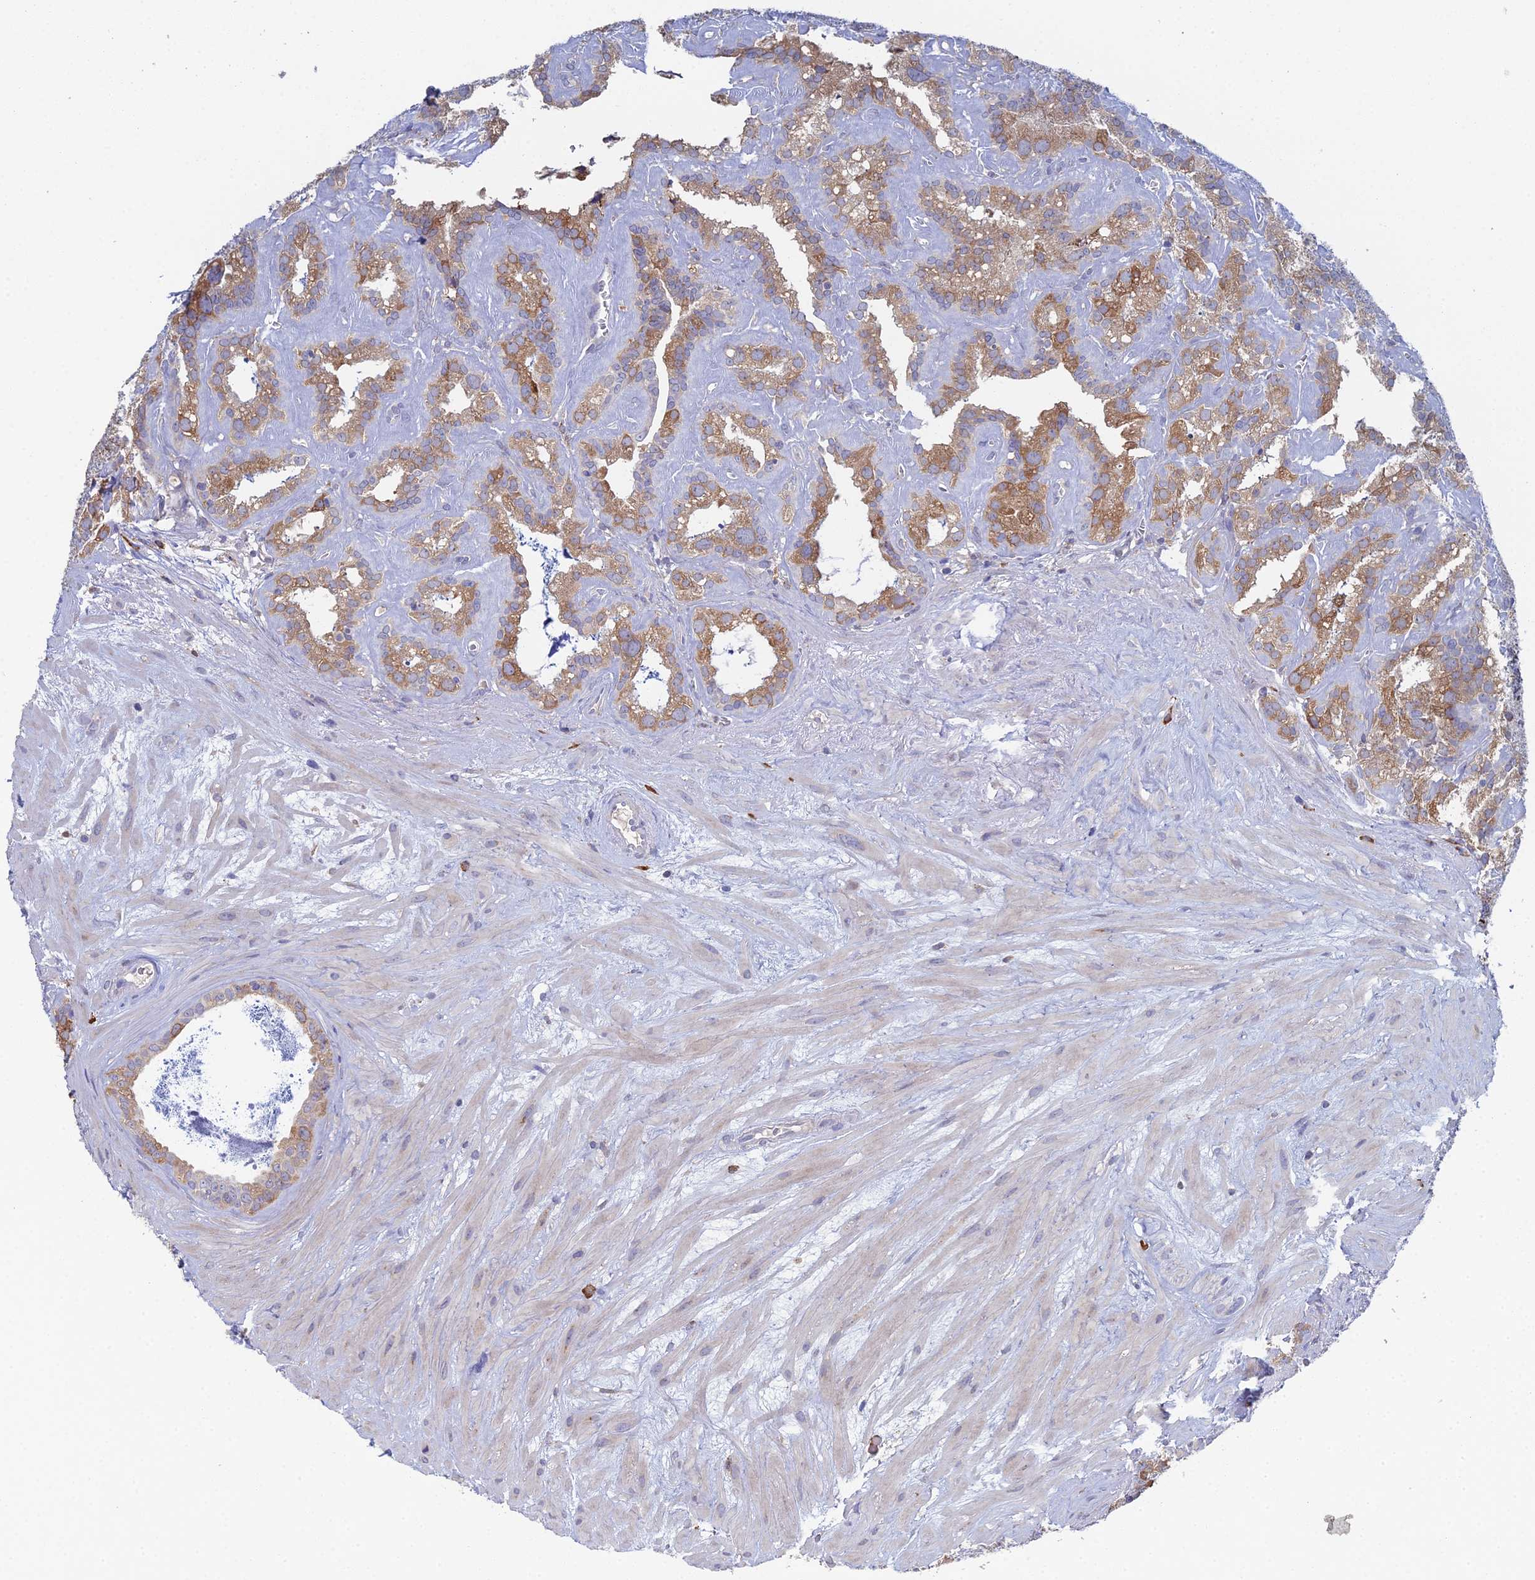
{"staining": {"intensity": "moderate", "quantity": ">75%", "location": "cytoplasmic/membranous"}, "tissue": "seminal vesicle", "cell_type": "Glandular cells", "image_type": "normal", "snomed": [{"axis": "morphology", "description": "Normal tissue, NOS"}, {"axis": "topography", "description": "Prostate"}, {"axis": "topography", "description": "Seminal veicle"}], "caption": "A brown stain labels moderate cytoplasmic/membranous staining of a protein in glandular cells of normal seminal vesicle.", "gene": "TRAPPC6A", "patient": {"sex": "male", "age": 59}}